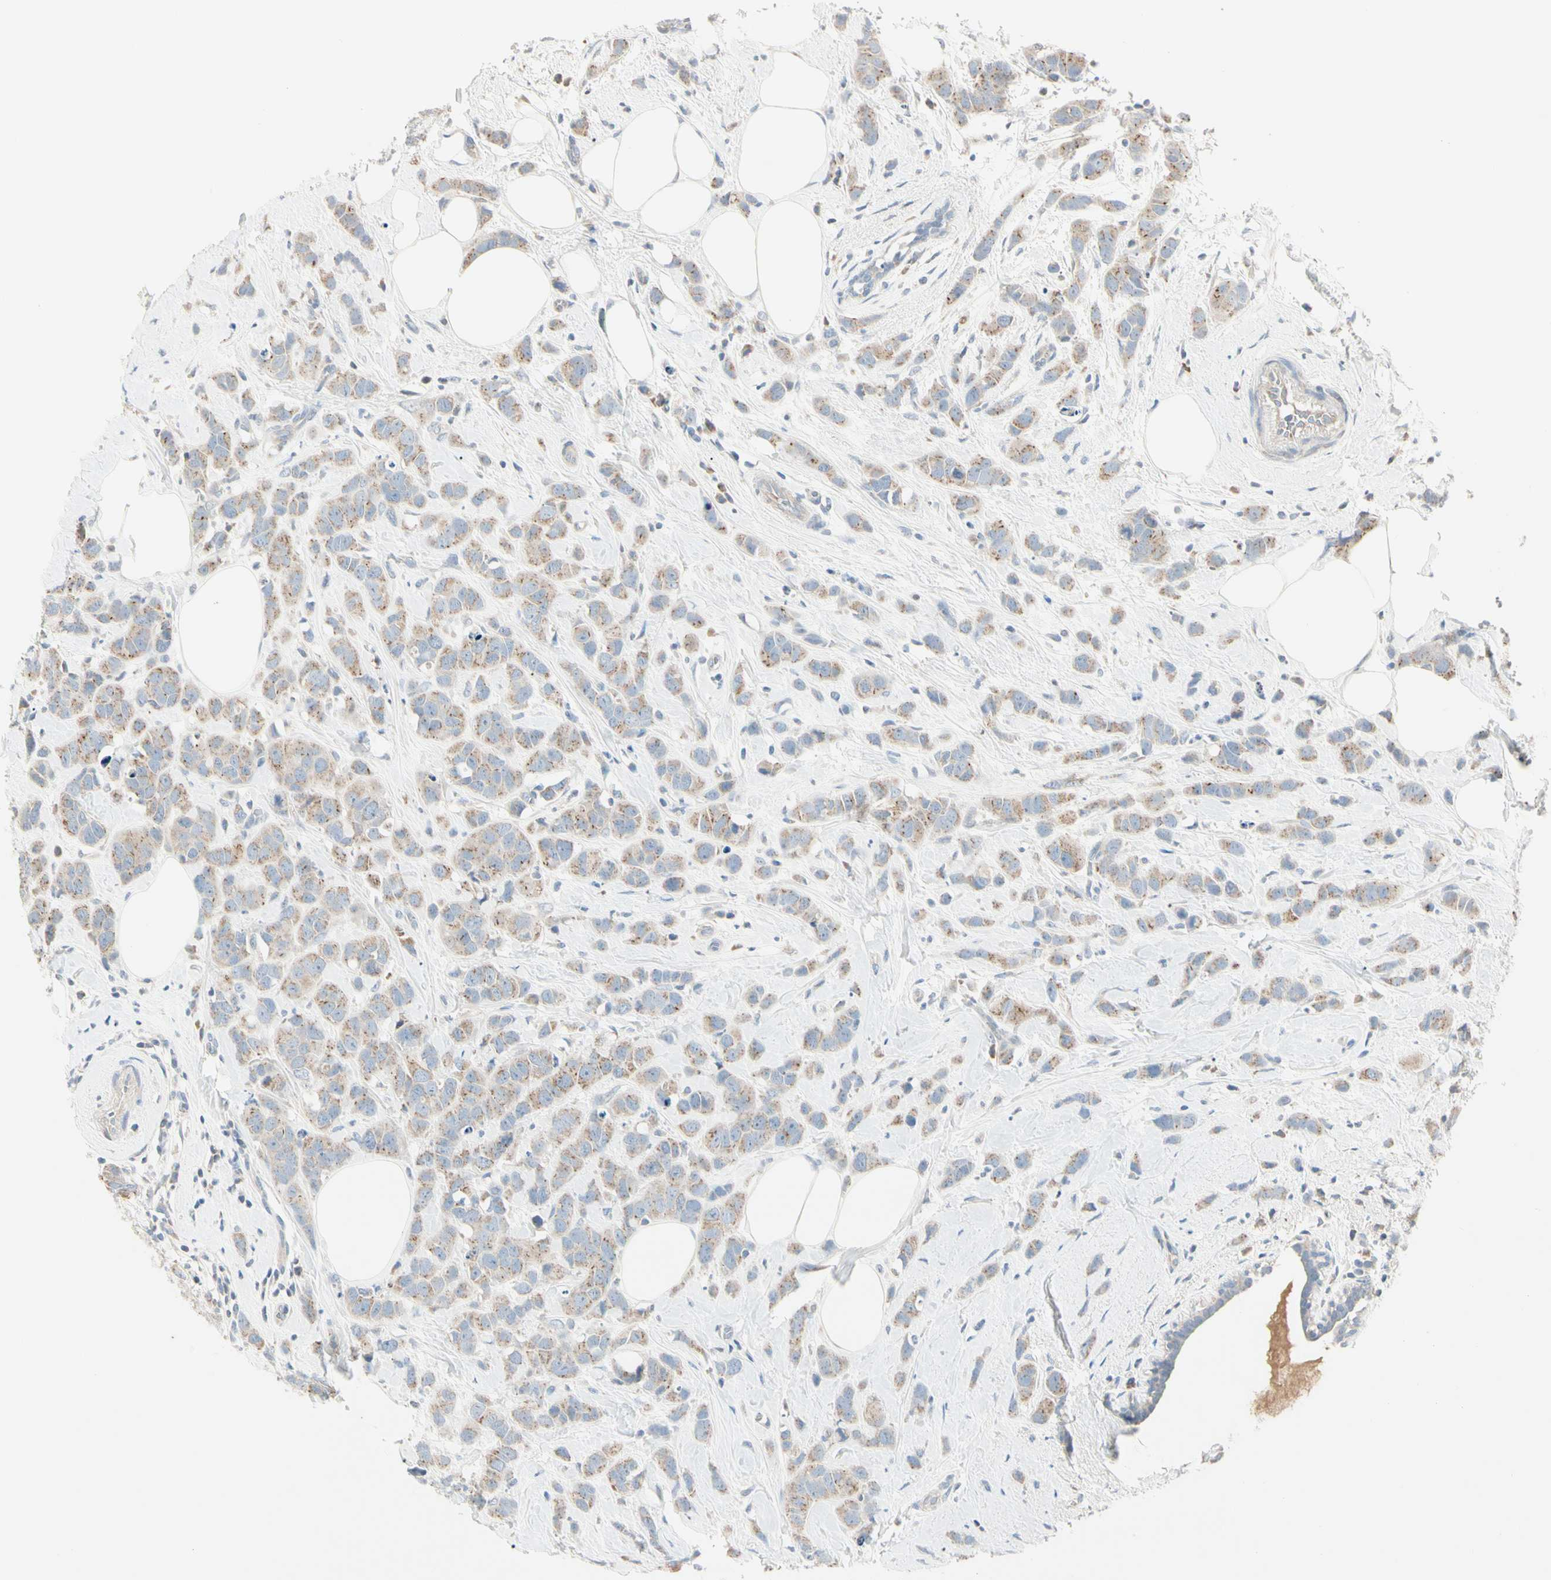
{"staining": {"intensity": "moderate", "quantity": ">75%", "location": "cytoplasmic/membranous"}, "tissue": "breast cancer", "cell_type": "Tumor cells", "image_type": "cancer", "snomed": [{"axis": "morphology", "description": "Normal tissue, NOS"}, {"axis": "morphology", "description": "Duct carcinoma"}, {"axis": "topography", "description": "Breast"}], "caption": "An IHC micrograph of tumor tissue is shown. Protein staining in brown labels moderate cytoplasmic/membranous positivity in breast cancer (intraductal carcinoma) within tumor cells.", "gene": "ALDH18A1", "patient": {"sex": "female", "age": 50}}